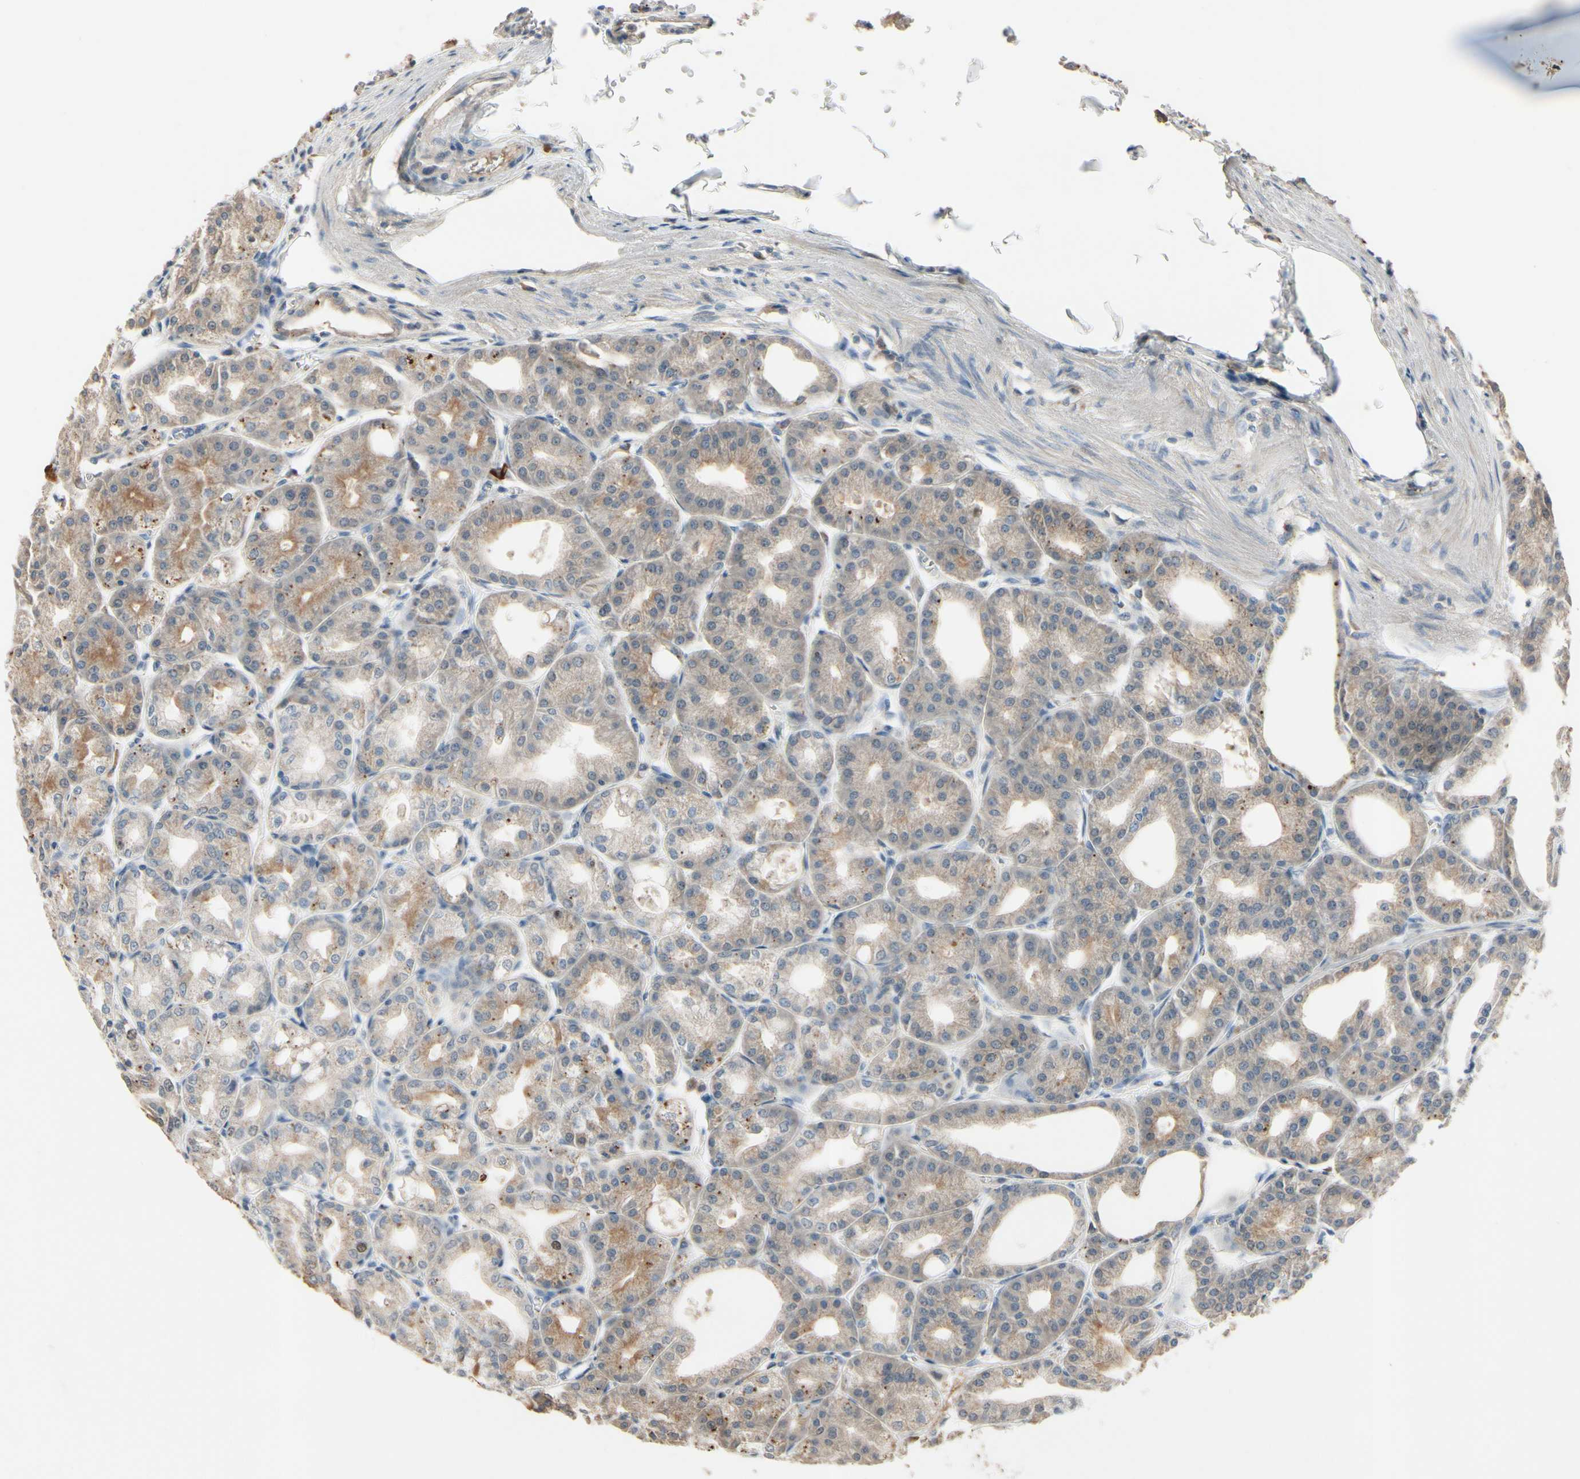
{"staining": {"intensity": "strong", "quantity": "<25%", "location": "cytoplasmic/membranous,nuclear"}, "tissue": "stomach", "cell_type": "Glandular cells", "image_type": "normal", "snomed": [{"axis": "morphology", "description": "Normal tissue, NOS"}, {"axis": "topography", "description": "Stomach, lower"}], "caption": "A micrograph of stomach stained for a protein shows strong cytoplasmic/membranous,nuclear brown staining in glandular cells. (DAB (3,3'-diaminobenzidine) IHC with brightfield microscopy, high magnification).", "gene": "ZKSCAN3", "patient": {"sex": "male", "age": 71}}